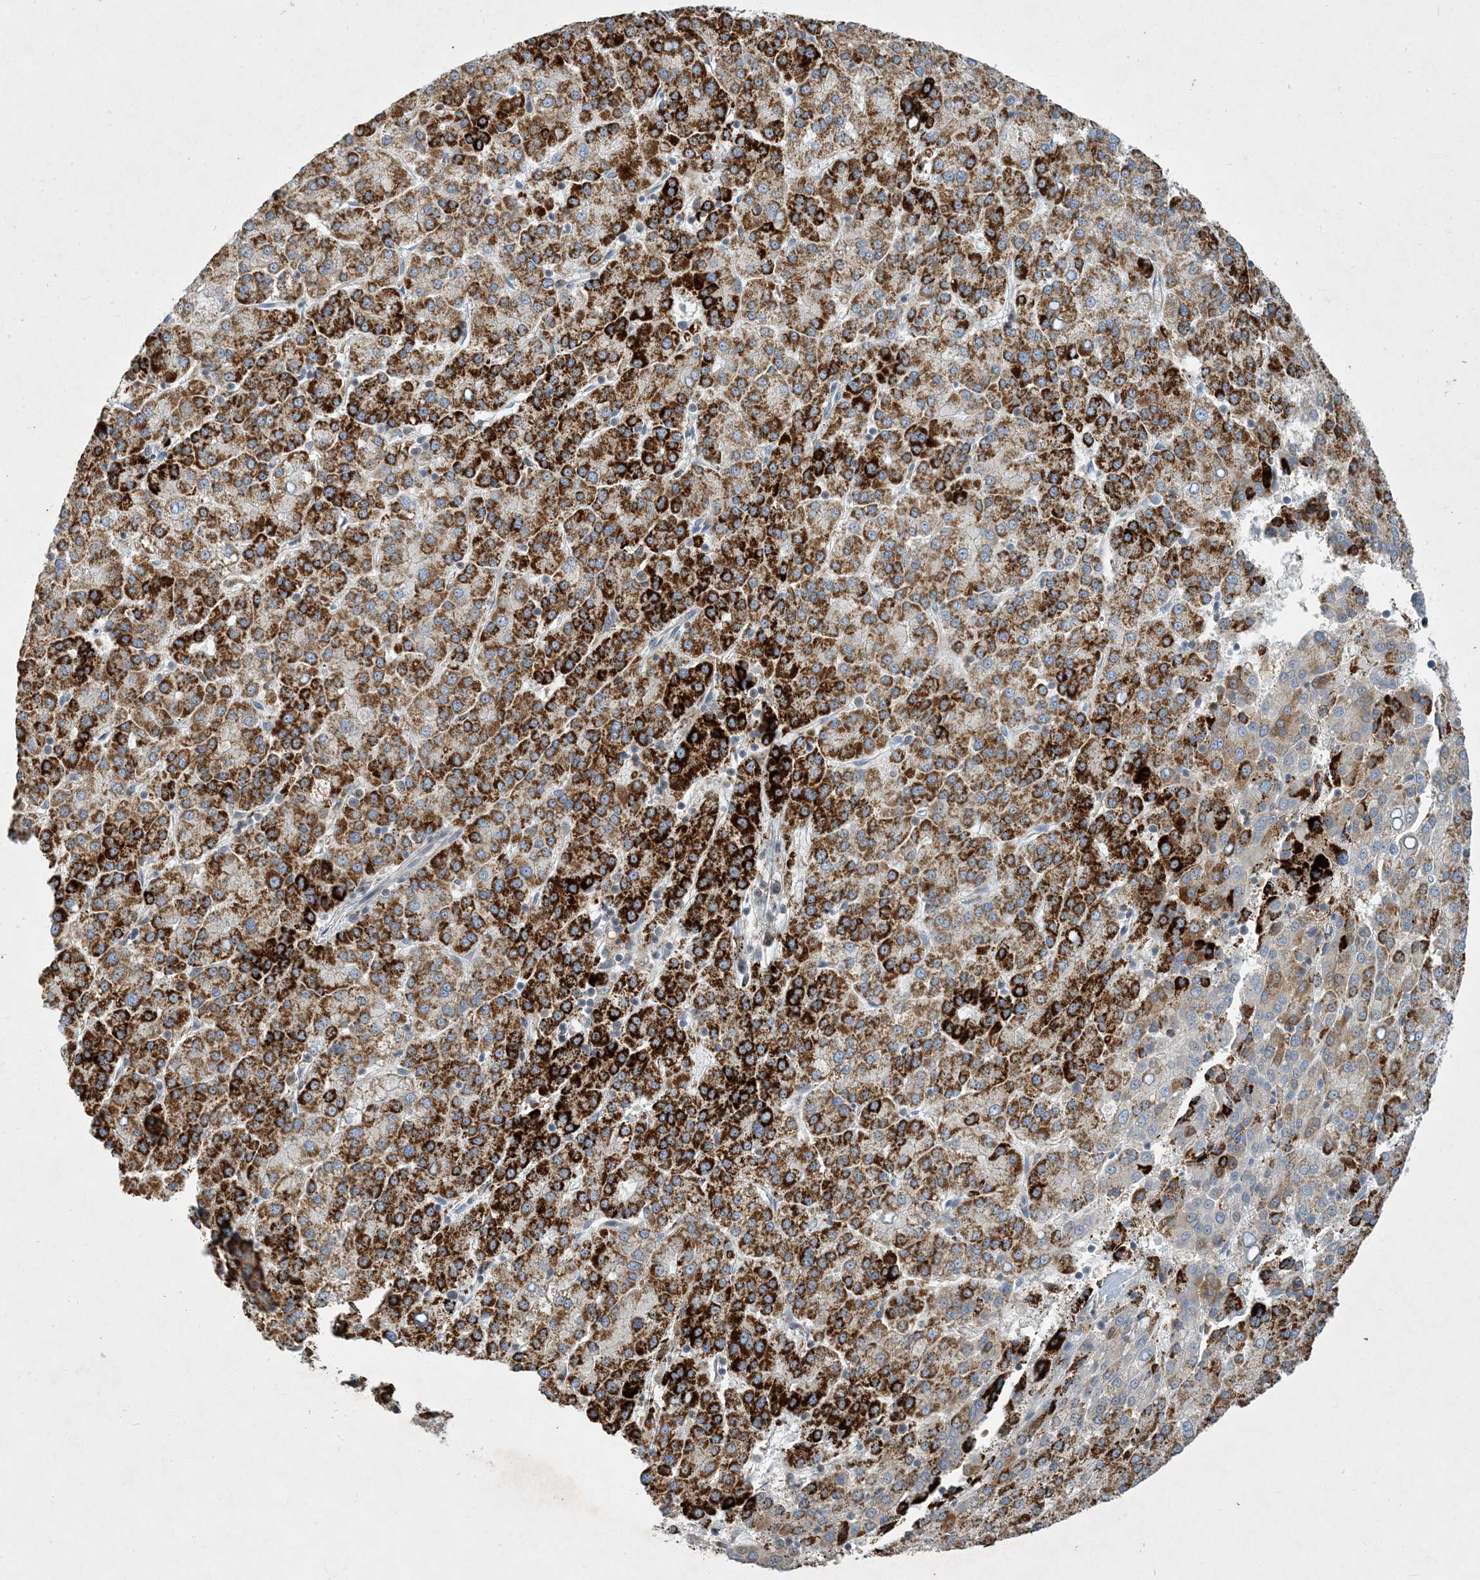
{"staining": {"intensity": "strong", "quantity": ">75%", "location": "cytoplasmic/membranous"}, "tissue": "liver cancer", "cell_type": "Tumor cells", "image_type": "cancer", "snomed": [{"axis": "morphology", "description": "Carcinoma, Hepatocellular, NOS"}, {"axis": "topography", "description": "Liver"}], "caption": "Immunohistochemistry of human hepatocellular carcinoma (liver) exhibits high levels of strong cytoplasmic/membranous staining in approximately >75% of tumor cells.", "gene": "LTN1", "patient": {"sex": "female", "age": 58}}